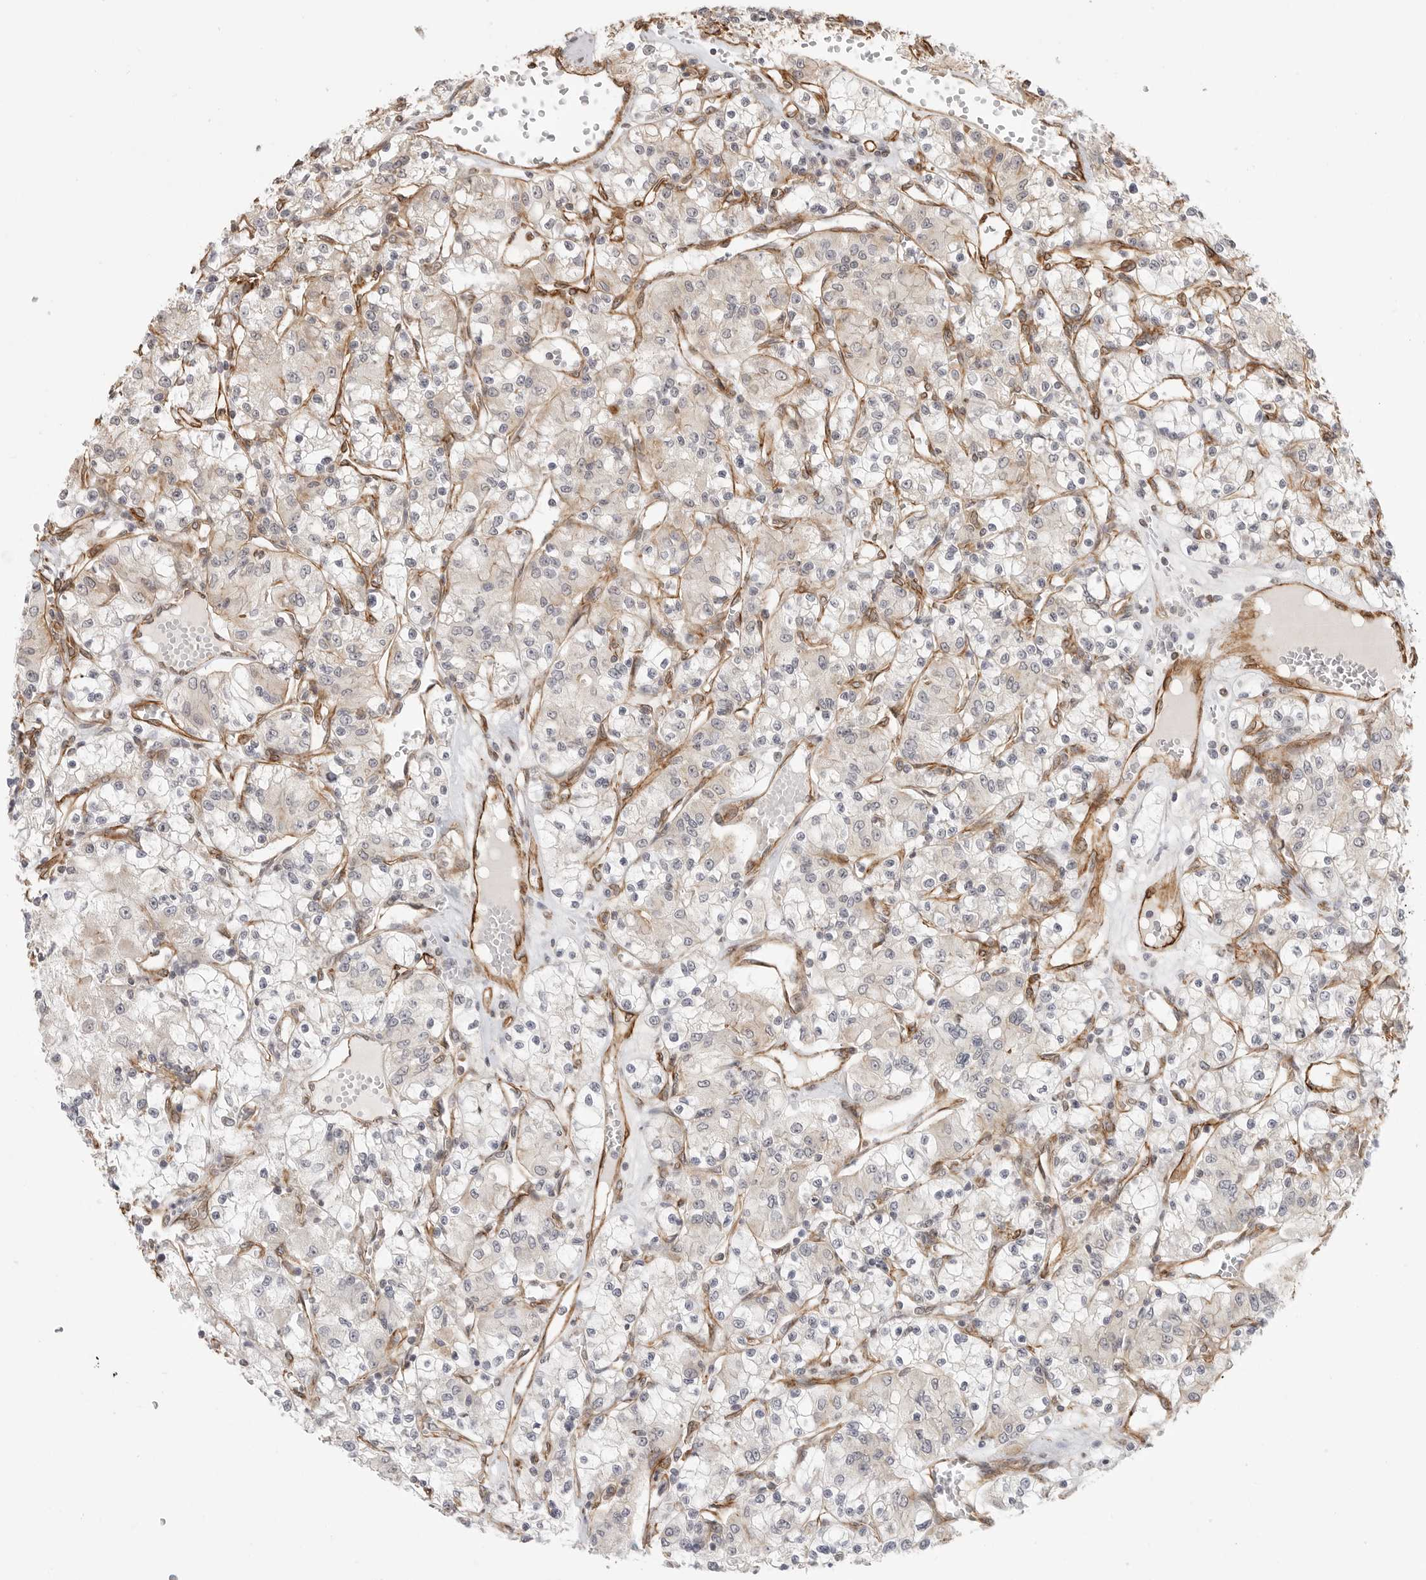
{"staining": {"intensity": "negative", "quantity": "none", "location": "none"}, "tissue": "renal cancer", "cell_type": "Tumor cells", "image_type": "cancer", "snomed": [{"axis": "morphology", "description": "Adenocarcinoma, NOS"}, {"axis": "topography", "description": "Kidney"}], "caption": "Renal cancer (adenocarcinoma) stained for a protein using immunohistochemistry reveals no positivity tumor cells.", "gene": "ATOH7", "patient": {"sex": "female", "age": 59}}